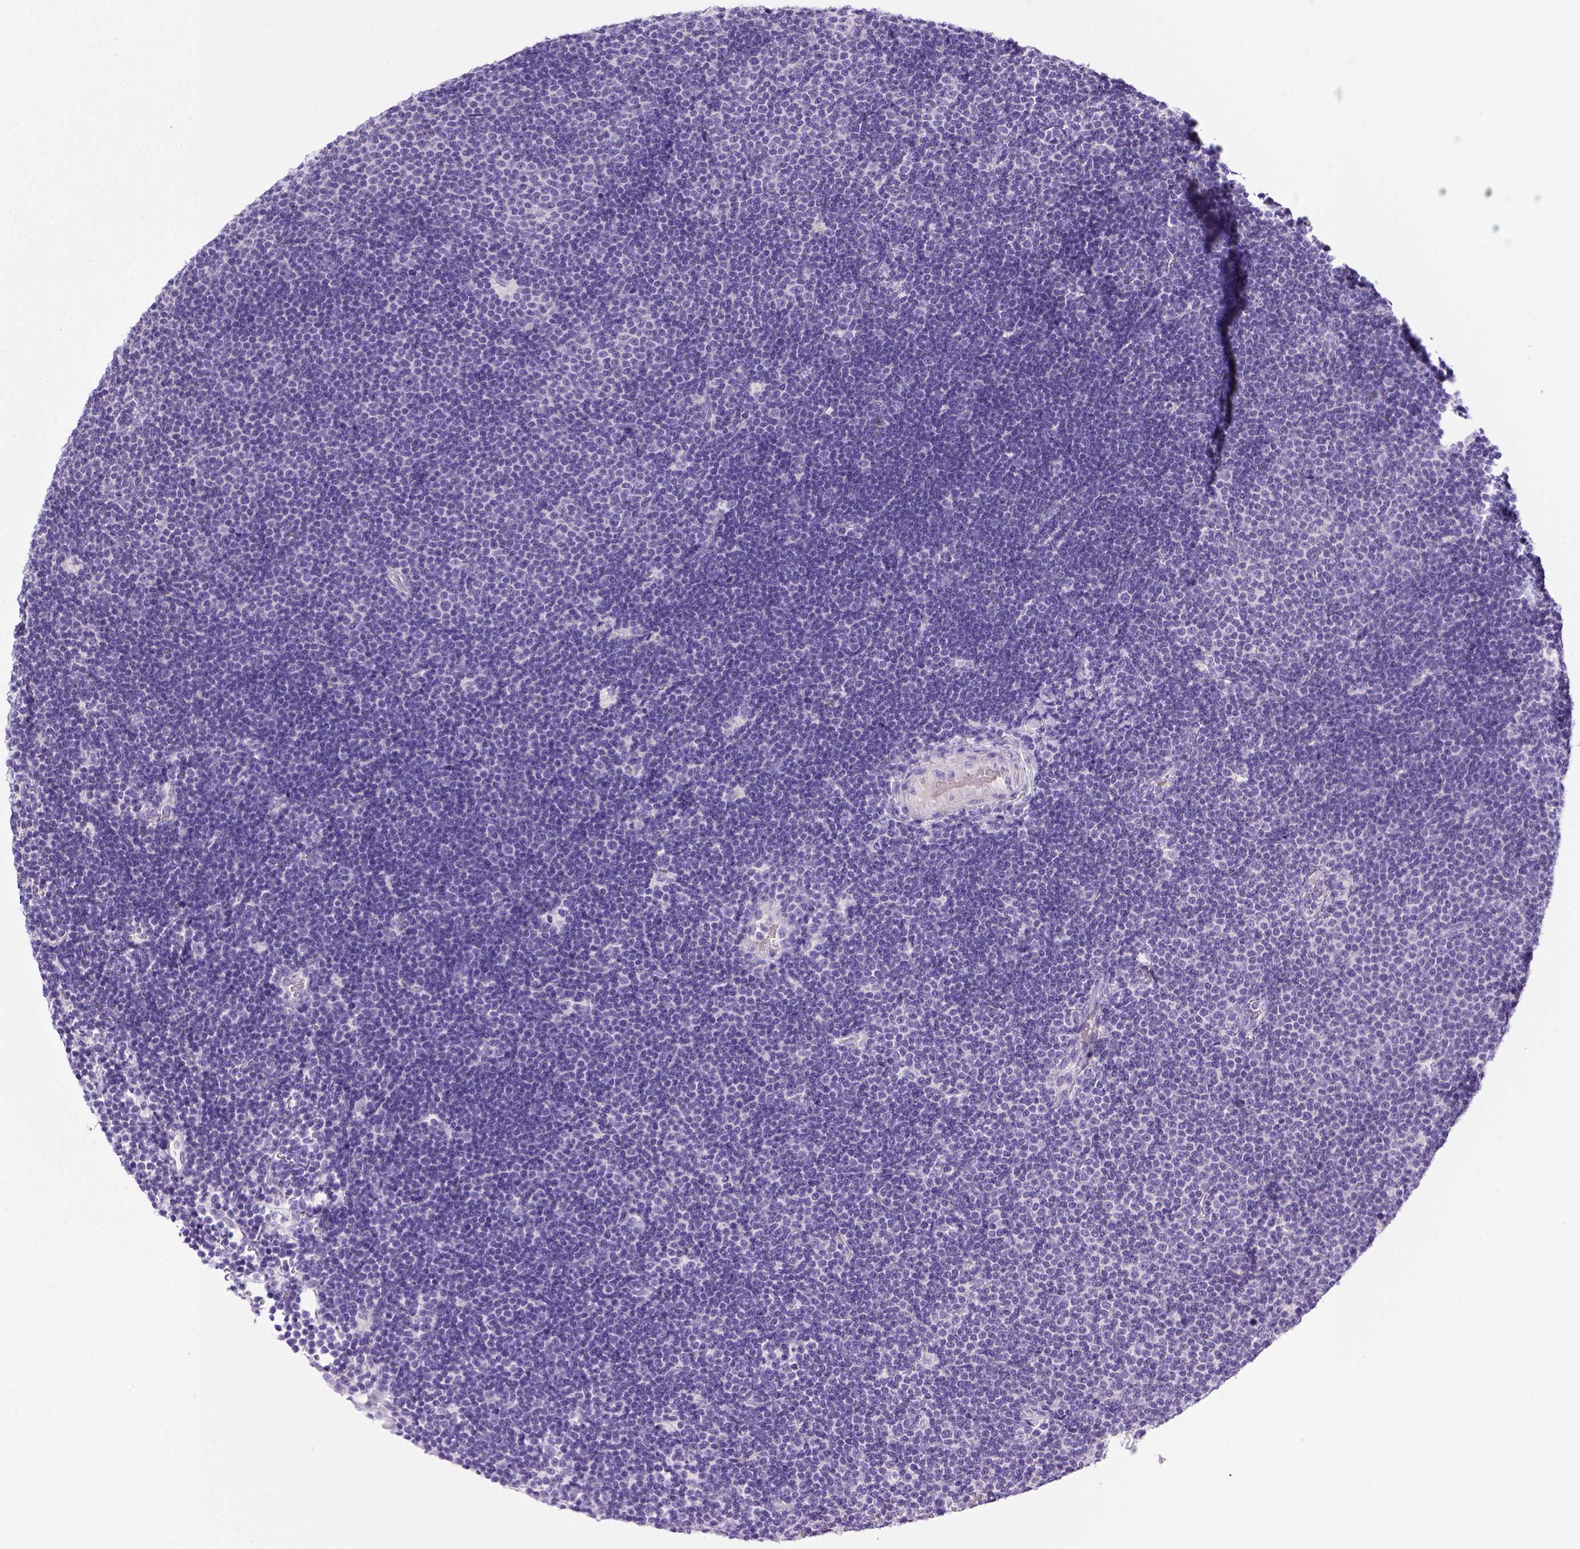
{"staining": {"intensity": "negative", "quantity": "none", "location": "none"}, "tissue": "lymphoma", "cell_type": "Tumor cells", "image_type": "cancer", "snomed": [{"axis": "morphology", "description": "Malignant lymphoma, non-Hodgkin's type, Low grade"}, {"axis": "topography", "description": "Brain"}], "caption": "Malignant lymphoma, non-Hodgkin's type (low-grade) was stained to show a protein in brown. There is no significant expression in tumor cells. (Stains: DAB IHC with hematoxylin counter stain, Microscopy: brightfield microscopy at high magnification).", "gene": "BAAT", "patient": {"sex": "female", "age": 66}}